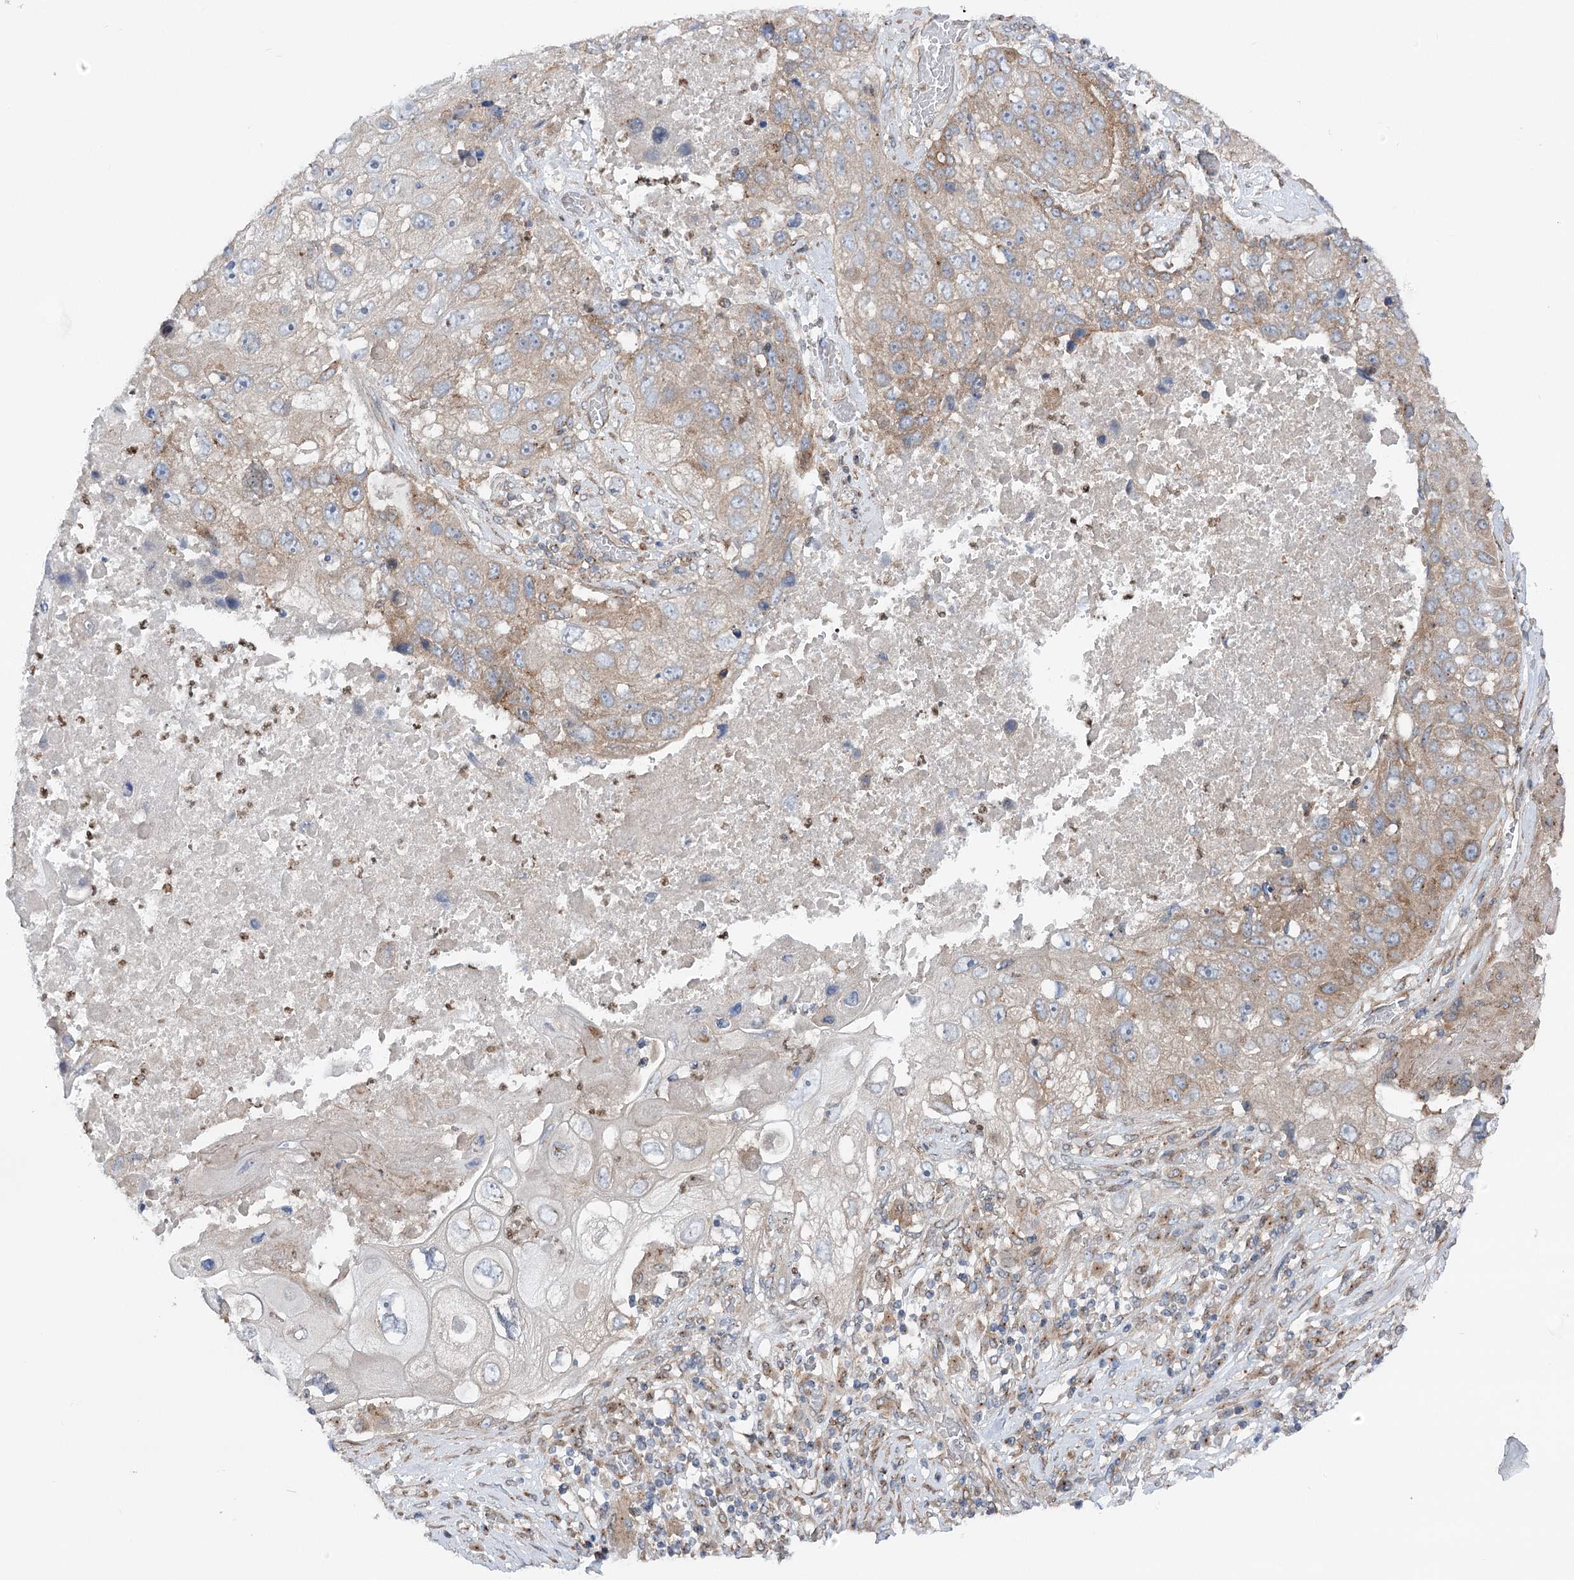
{"staining": {"intensity": "weak", "quantity": "25%-75%", "location": "cytoplasmic/membranous"}, "tissue": "lung cancer", "cell_type": "Tumor cells", "image_type": "cancer", "snomed": [{"axis": "morphology", "description": "Squamous cell carcinoma, NOS"}, {"axis": "topography", "description": "Lung"}], "caption": "Human lung cancer stained with a brown dye exhibits weak cytoplasmic/membranous positive positivity in about 25%-75% of tumor cells.", "gene": "SCN11A", "patient": {"sex": "male", "age": 61}}